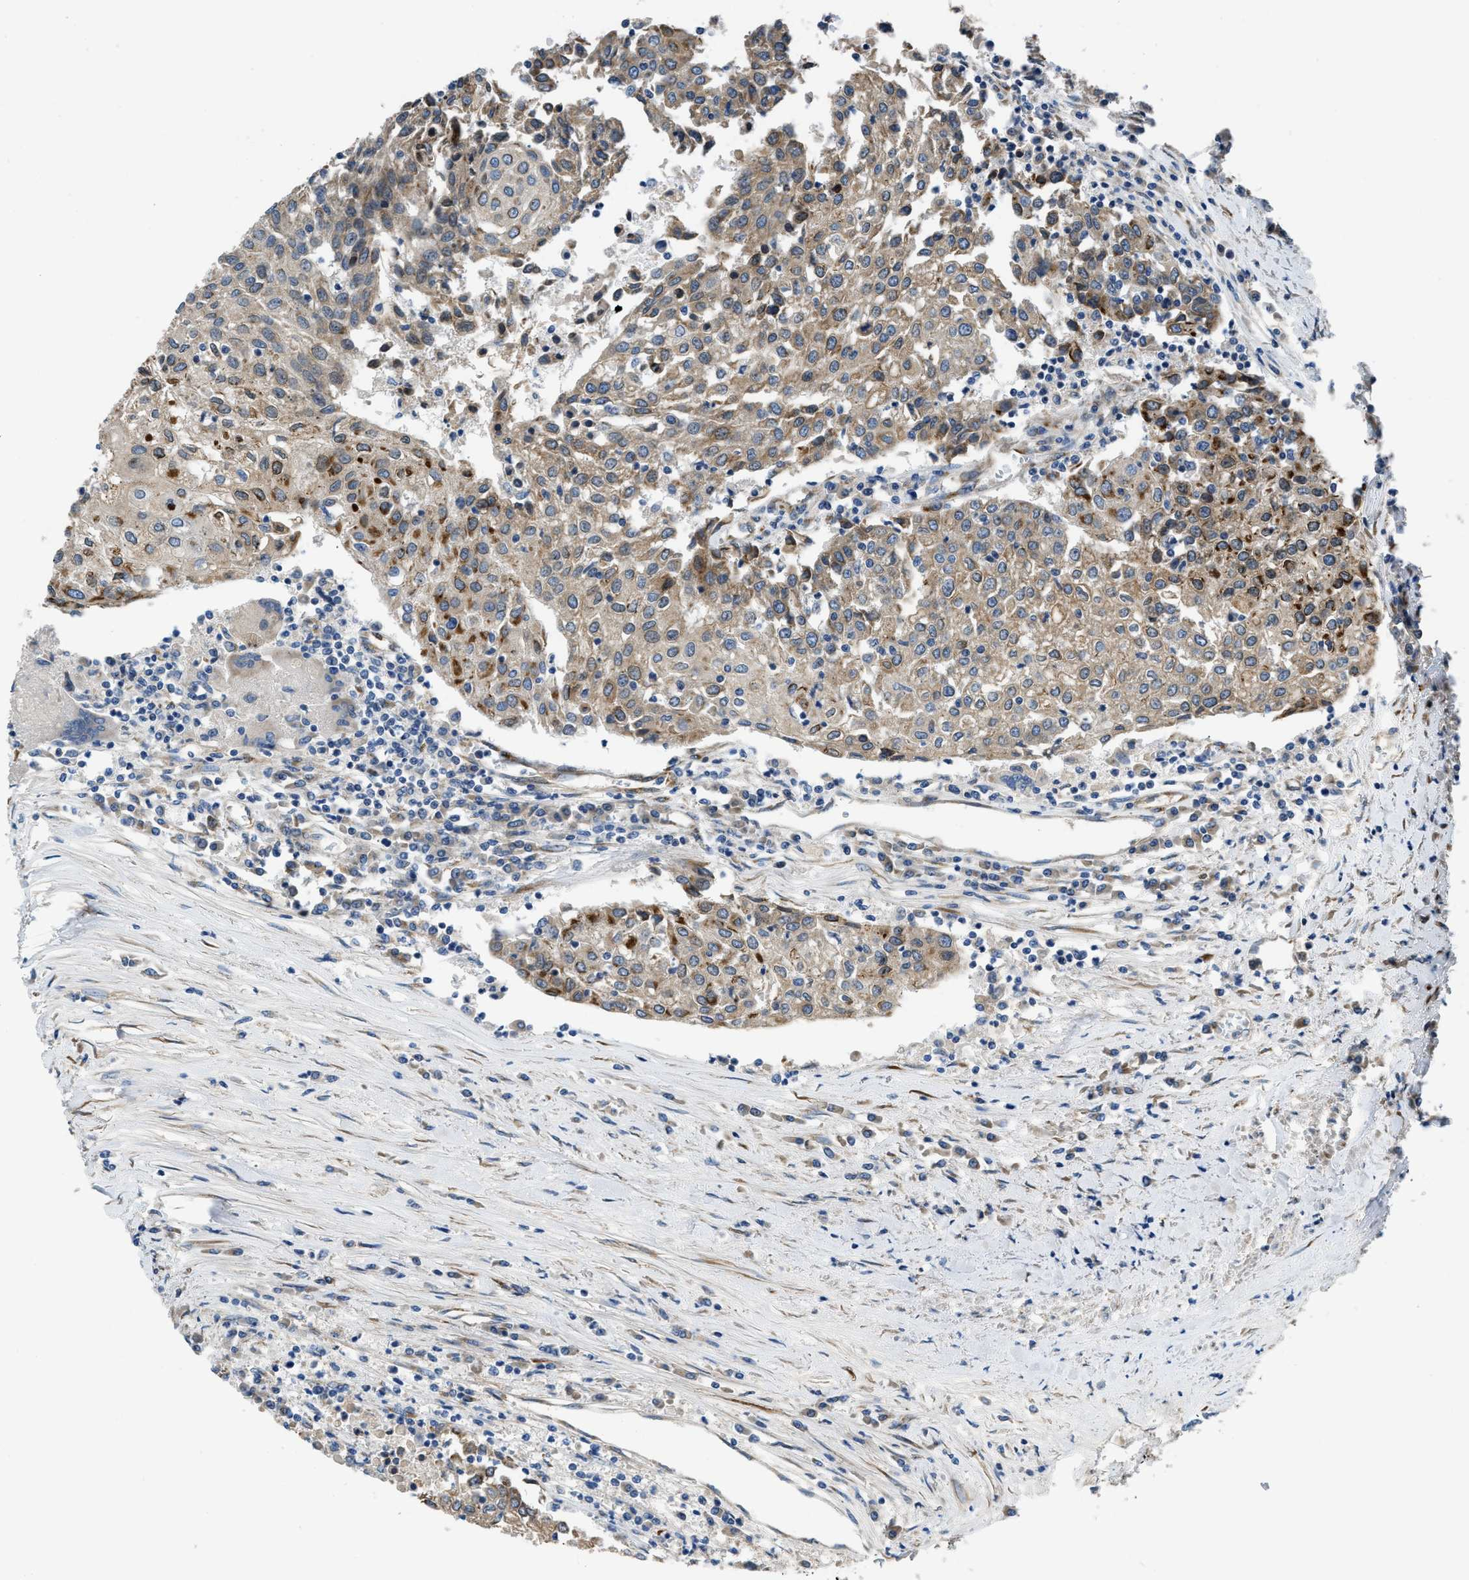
{"staining": {"intensity": "moderate", "quantity": ">75%", "location": "cytoplasmic/membranous"}, "tissue": "urothelial cancer", "cell_type": "Tumor cells", "image_type": "cancer", "snomed": [{"axis": "morphology", "description": "Urothelial carcinoma, High grade"}, {"axis": "topography", "description": "Urinary bladder"}], "caption": "Immunohistochemistry (IHC) (DAB (3,3'-diaminobenzidine)) staining of urothelial cancer demonstrates moderate cytoplasmic/membranous protein staining in about >75% of tumor cells.", "gene": "GGCX", "patient": {"sex": "female", "age": 85}}